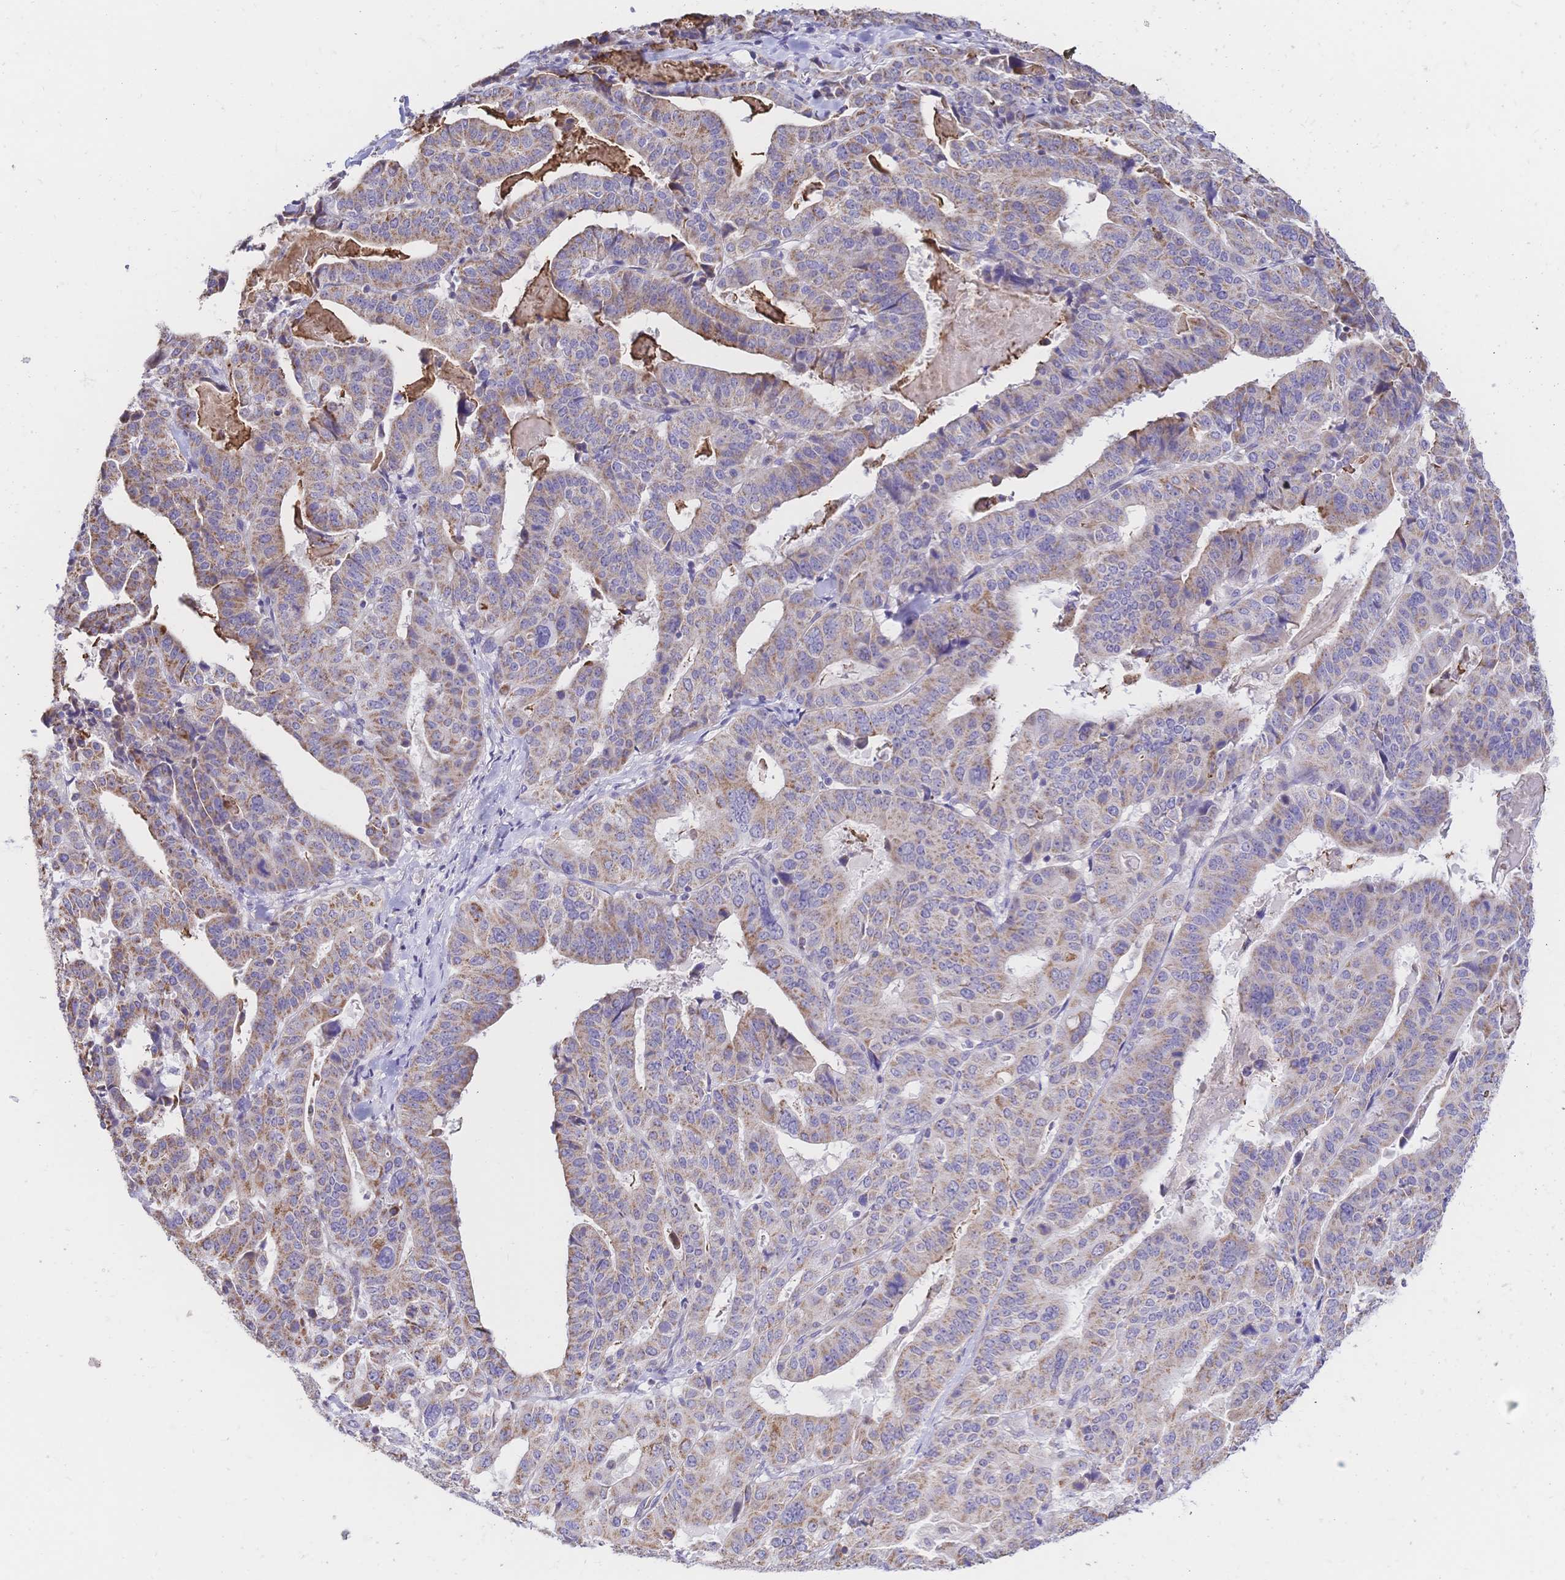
{"staining": {"intensity": "moderate", "quantity": "25%-75%", "location": "cytoplasmic/membranous"}, "tissue": "stomach cancer", "cell_type": "Tumor cells", "image_type": "cancer", "snomed": [{"axis": "morphology", "description": "Adenocarcinoma, NOS"}, {"axis": "topography", "description": "Stomach"}], "caption": "Stomach cancer (adenocarcinoma) was stained to show a protein in brown. There is medium levels of moderate cytoplasmic/membranous positivity in about 25%-75% of tumor cells.", "gene": "CLEC18B", "patient": {"sex": "male", "age": 48}}